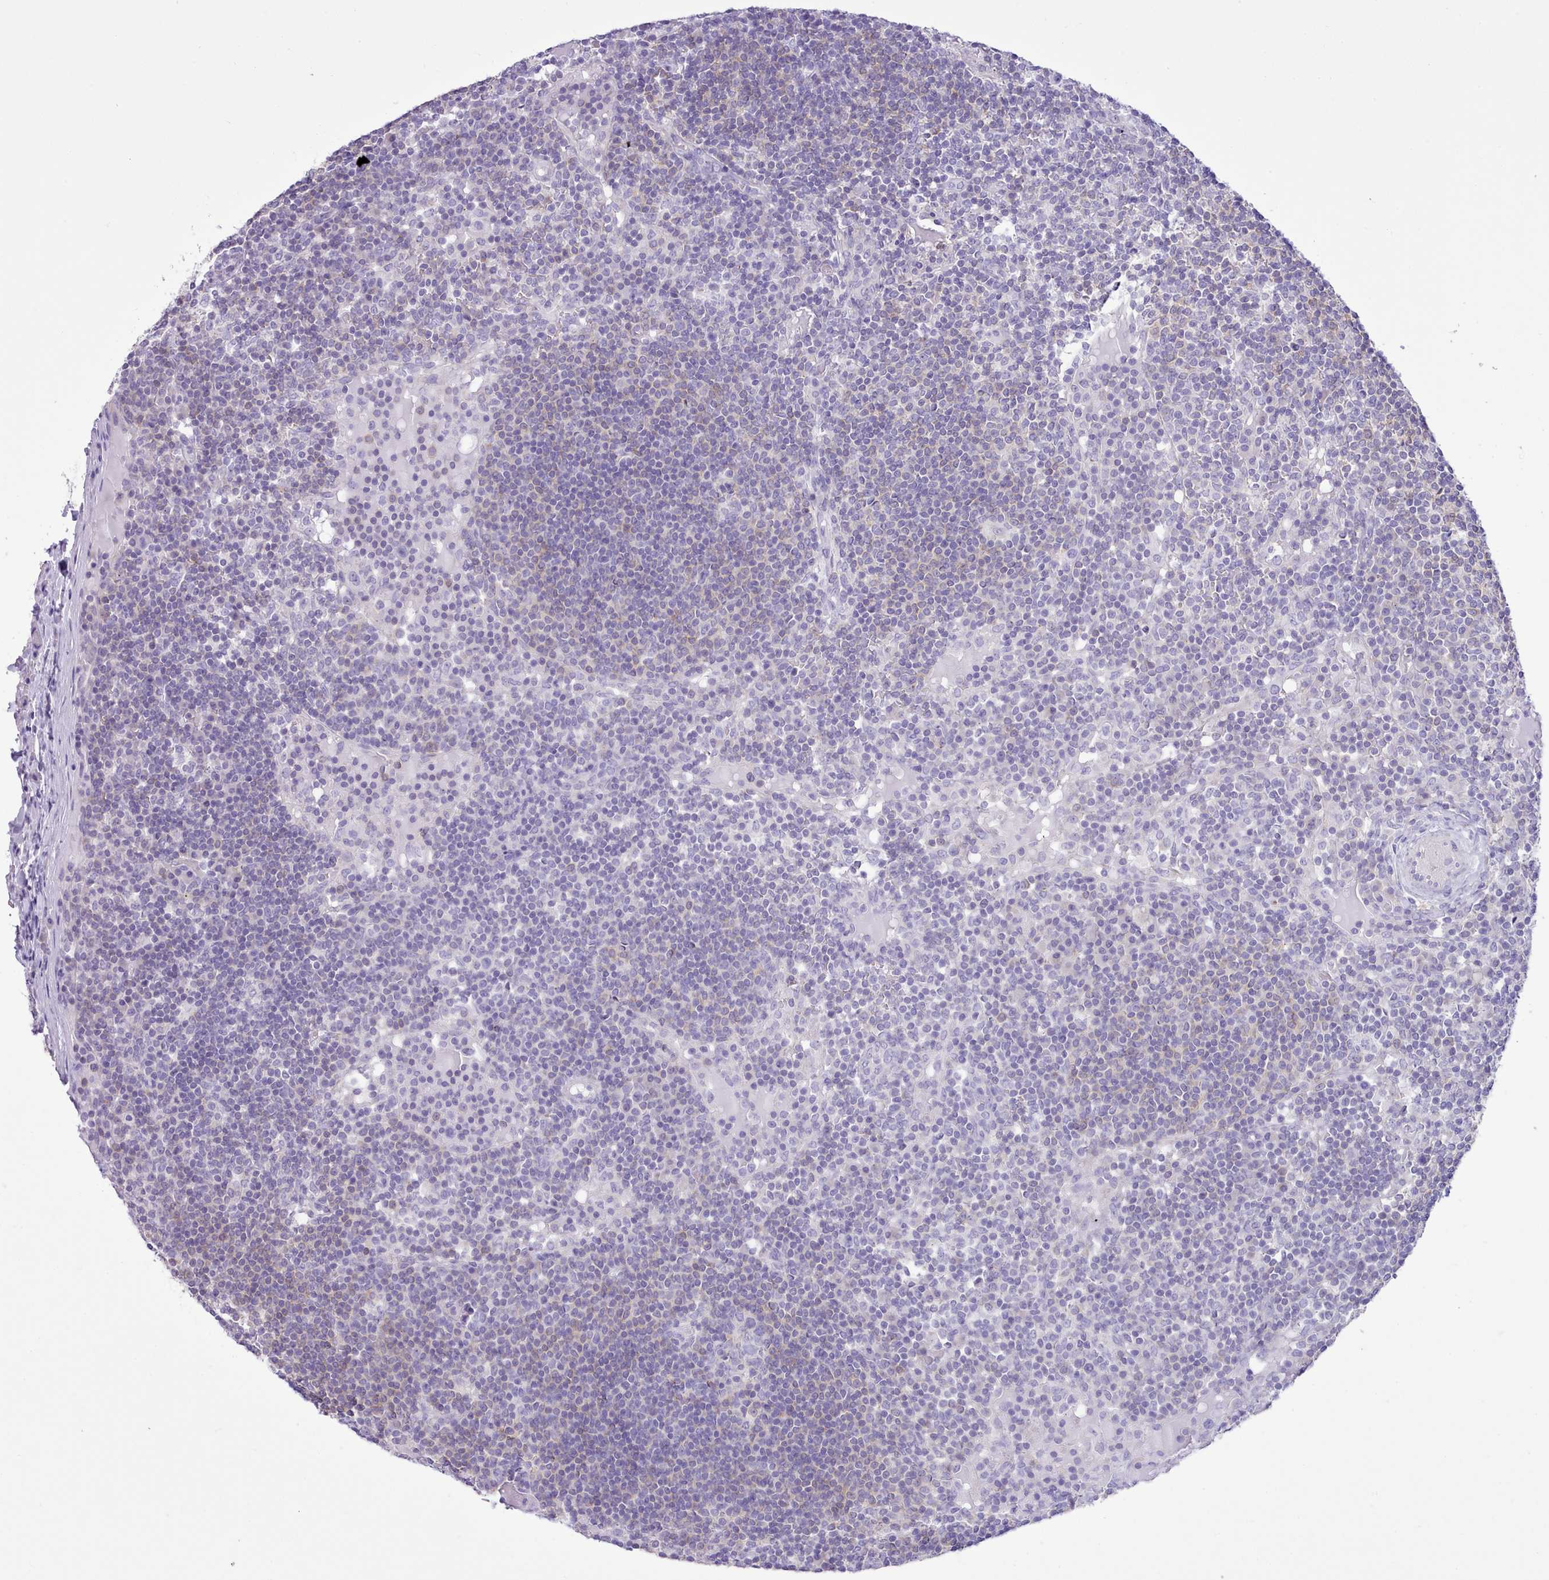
{"staining": {"intensity": "weak", "quantity": "<25%", "location": "cytoplasmic/membranous"}, "tissue": "lymph node", "cell_type": "Germinal center cells", "image_type": "normal", "snomed": [{"axis": "morphology", "description": "Normal tissue, NOS"}, {"axis": "topography", "description": "Lymph node"}], "caption": "This is an immunohistochemistry (IHC) image of benign lymph node. There is no expression in germinal center cells.", "gene": "MDFI", "patient": {"sex": "male", "age": 53}}